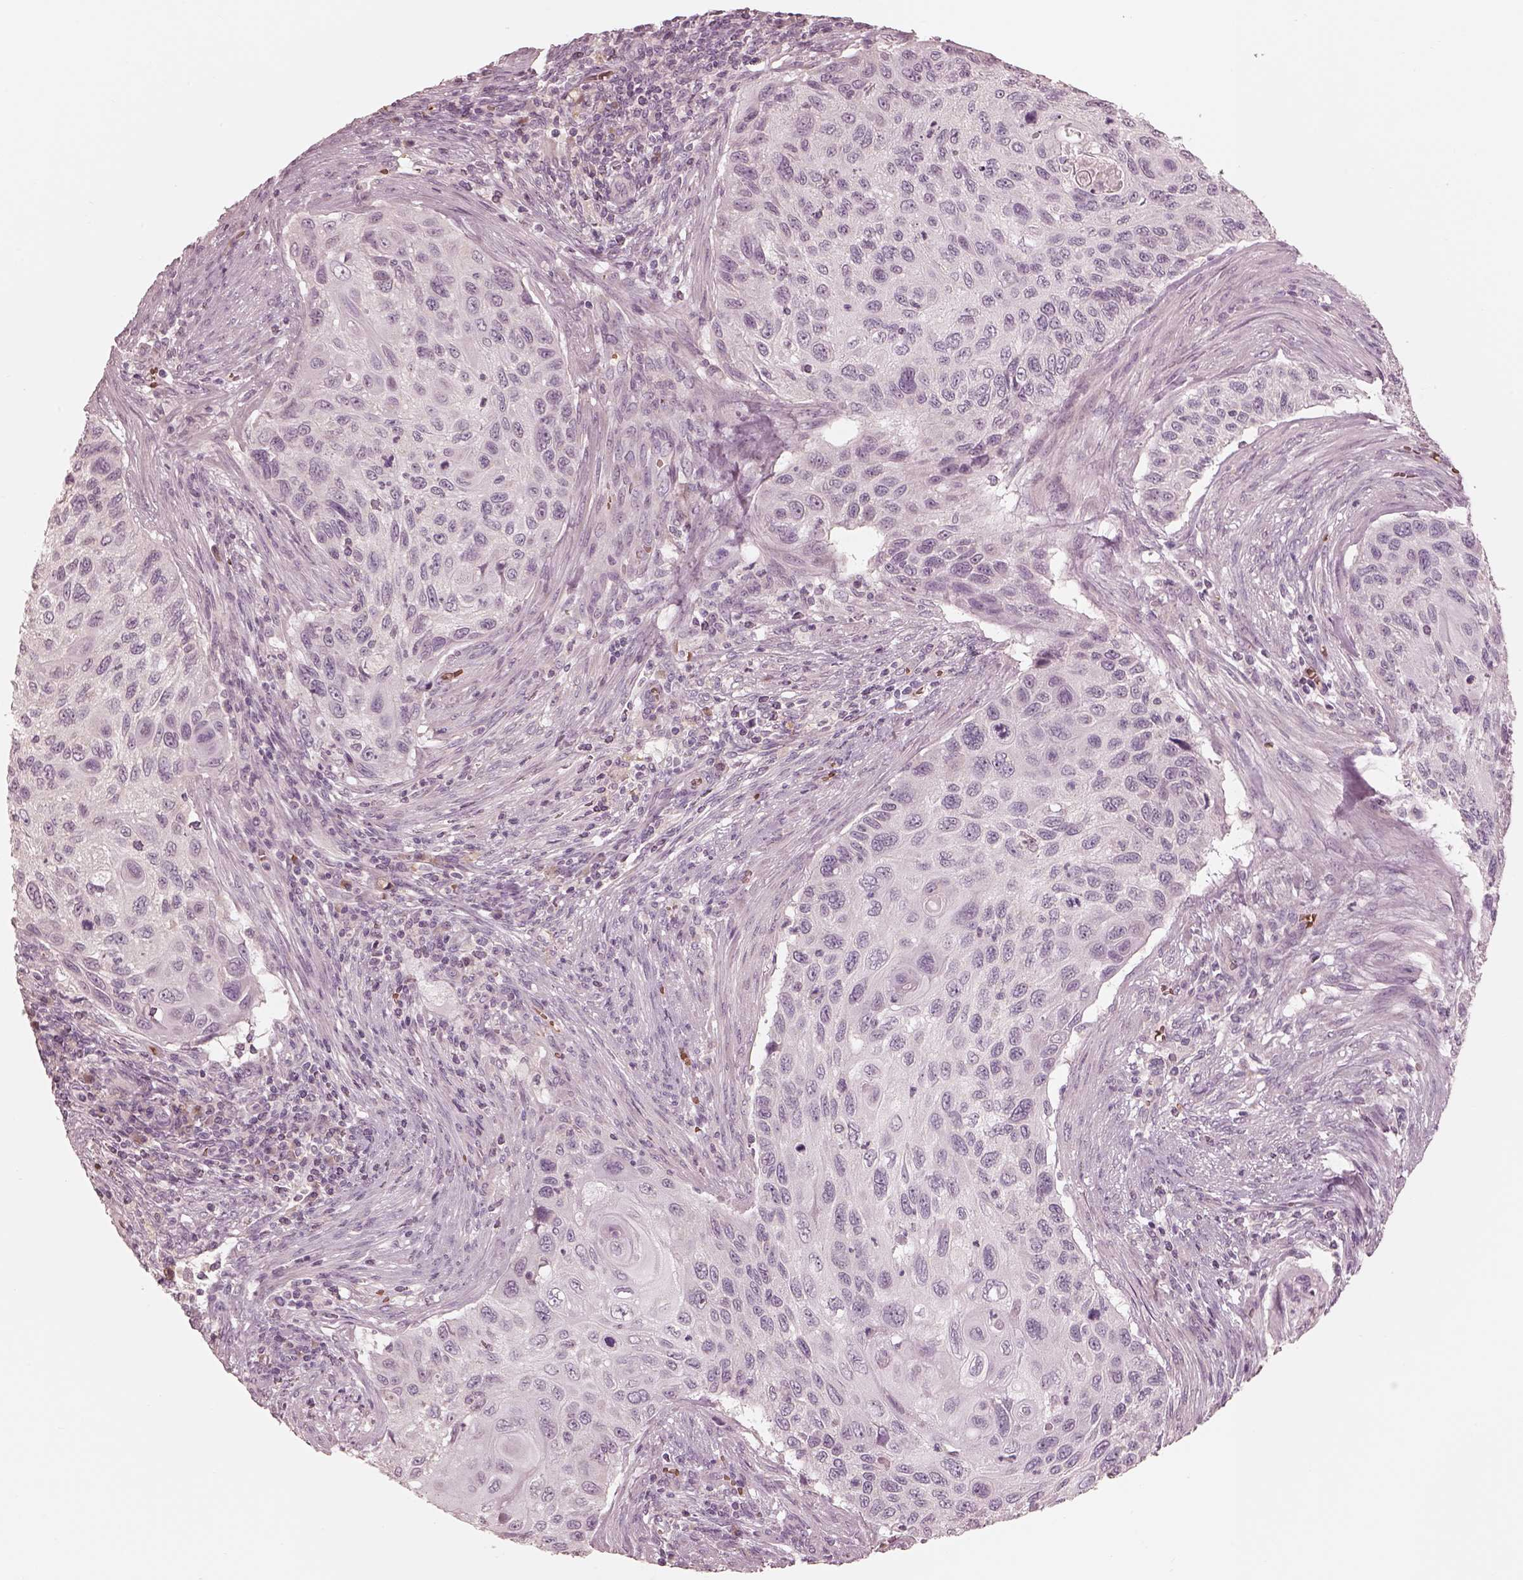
{"staining": {"intensity": "negative", "quantity": "none", "location": "none"}, "tissue": "cervical cancer", "cell_type": "Tumor cells", "image_type": "cancer", "snomed": [{"axis": "morphology", "description": "Squamous cell carcinoma, NOS"}, {"axis": "topography", "description": "Cervix"}], "caption": "A micrograph of human cervical squamous cell carcinoma is negative for staining in tumor cells. The staining is performed using DAB (3,3'-diaminobenzidine) brown chromogen with nuclei counter-stained in using hematoxylin.", "gene": "ANKLE1", "patient": {"sex": "female", "age": 70}}